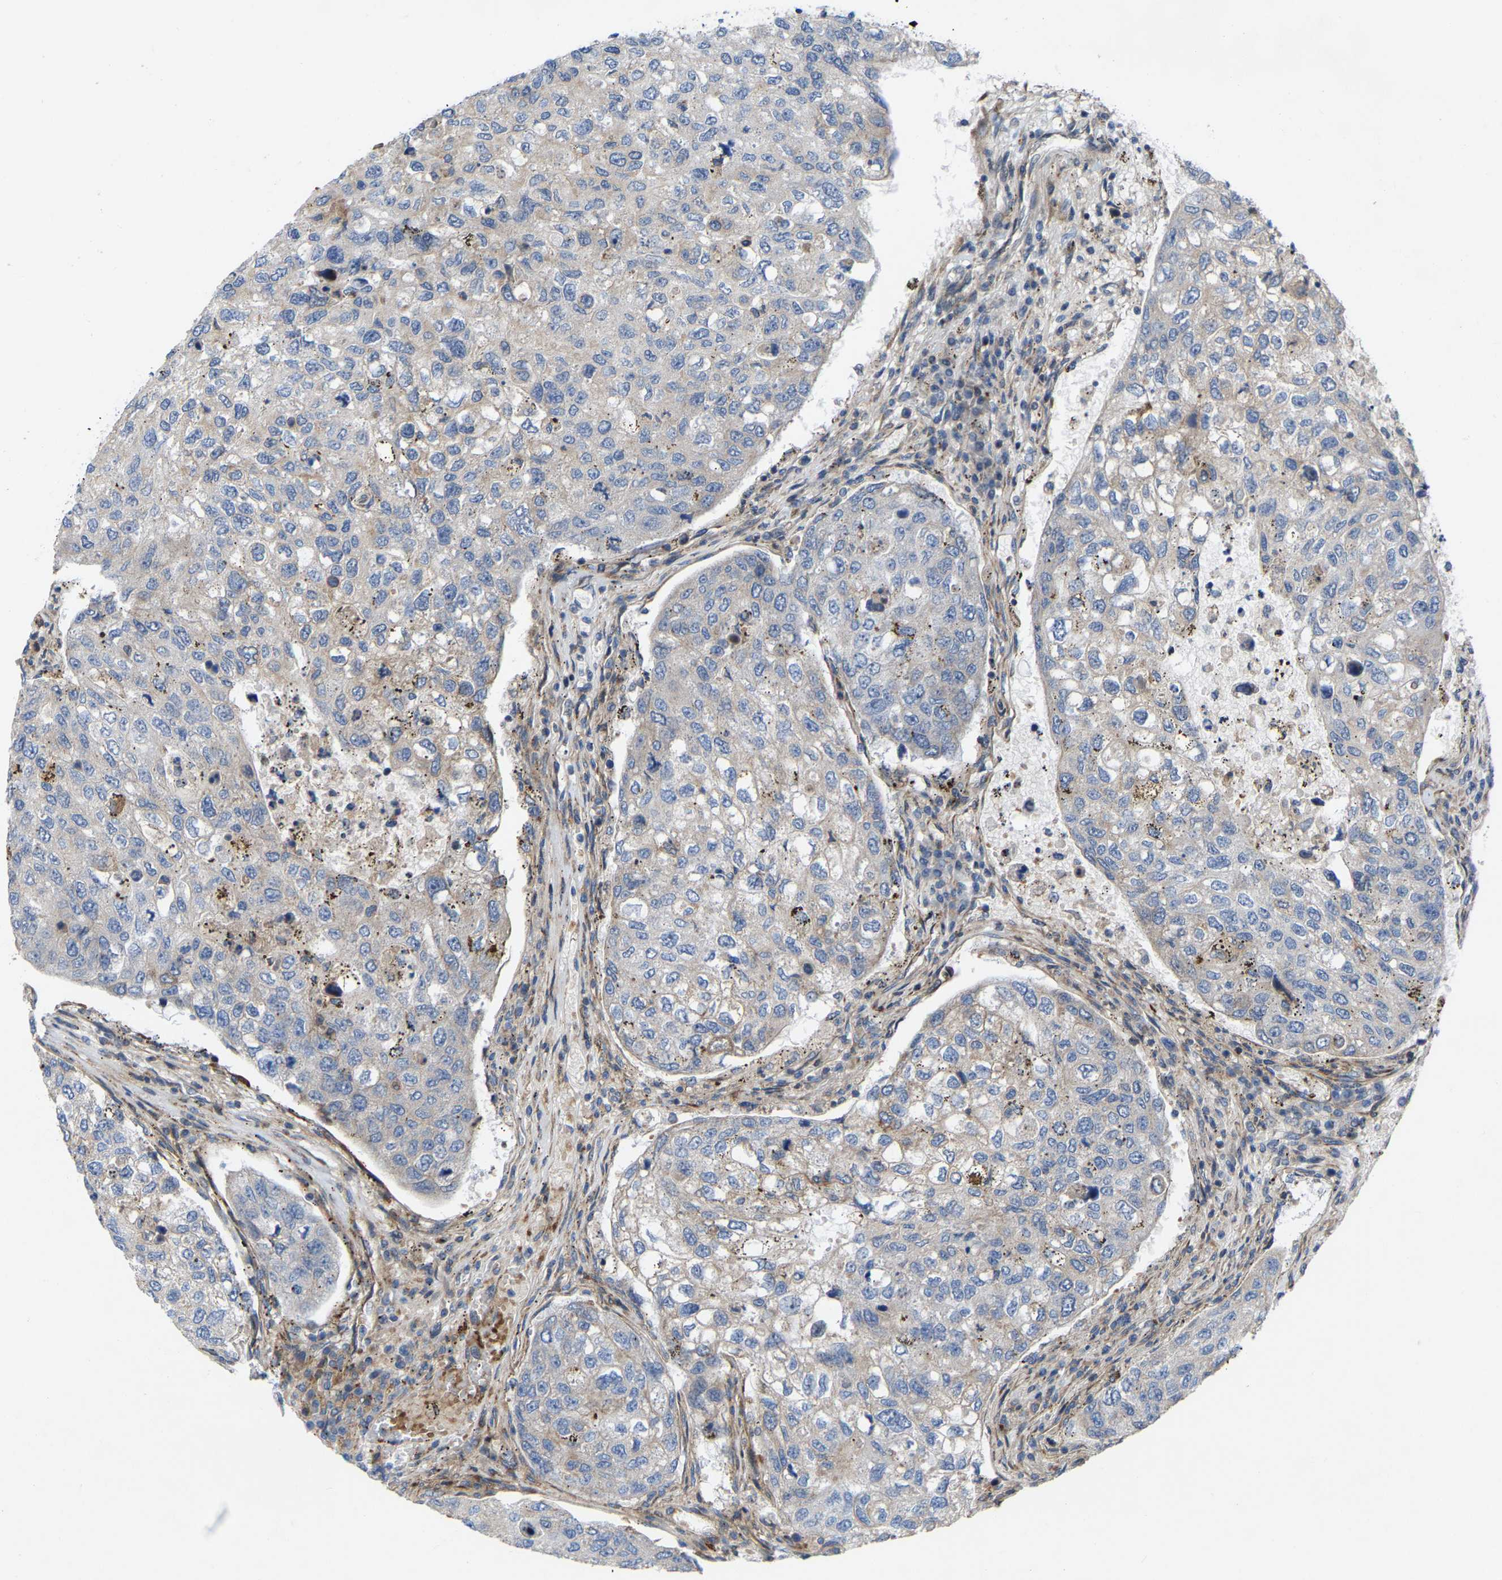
{"staining": {"intensity": "negative", "quantity": "none", "location": "none"}, "tissue": "urothelial cancer", "cell_type": "Tumor cells", "image_type": "cancer", "snomed": [{"axis": "morphology", "description": "Urothelial carcinoma, High grade"}, {"axis": "topography", "description": "Lymph node"}, {"axis": "topography", "description": "Urinary bladder"}], "caption": "Immunohistochemistry of human urothelial carcinoma (high-grade) exhibits no expression in tumor cells.", "gene": "TOR1B", "patient": {"sex": "male", "age": 51}}